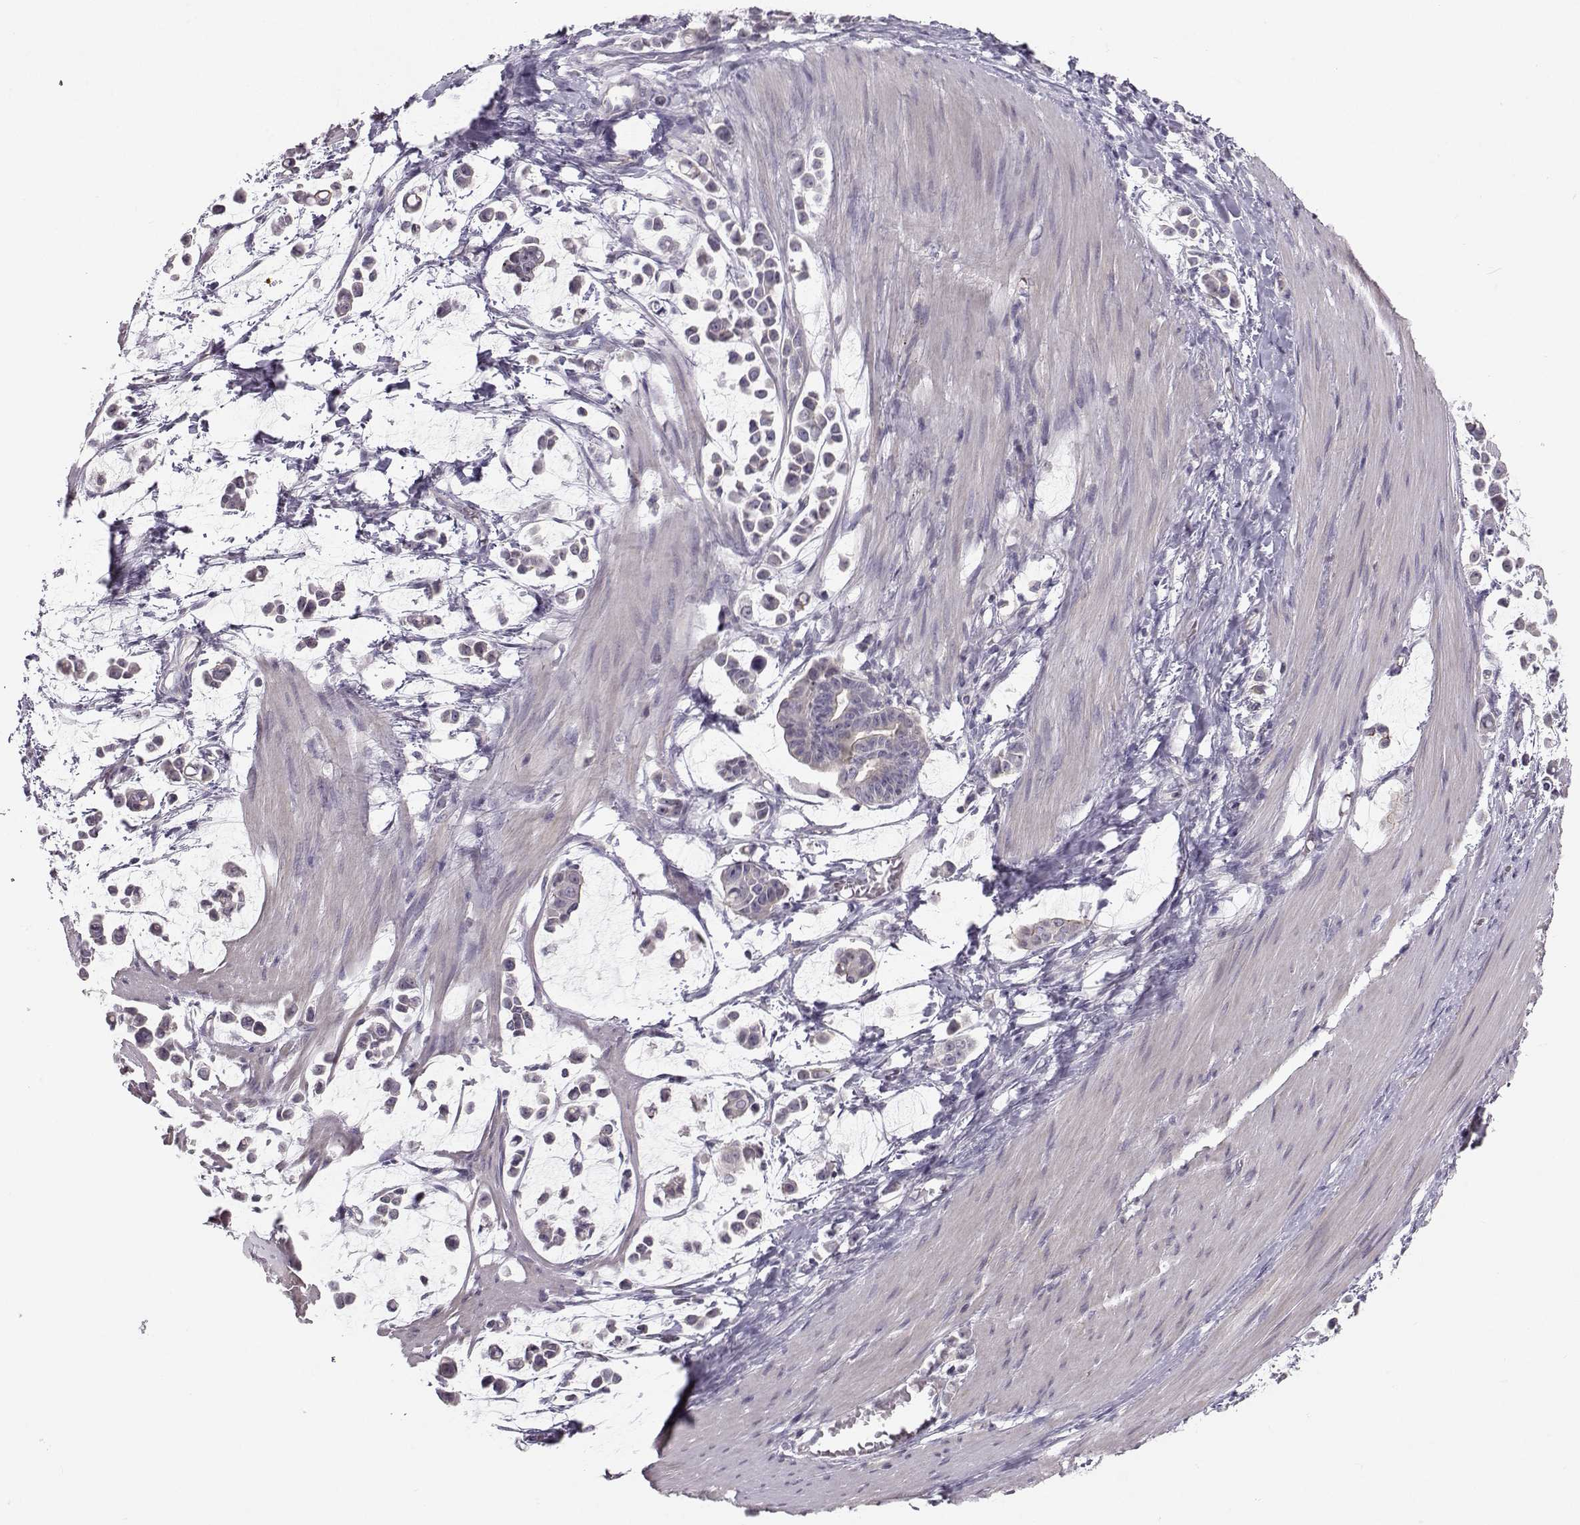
{"staining": {"intensity": "weak", "quantity": "<25%", "location": "cytoplasmic/membranous"}, "tissue": "stomach cancer", "cell_type": "Tumor cells", "image_type": "cancer", "snomed": [{"axis": "morphology", "description": "Adenocarcinoma, NOS"}, {"axis": "topography", "description": "Stomach"}], "caption": "Human stomach adenocarcinoma stained for a protein using immunohistochemistry (IHC) shows no positivity in tumor cells.", "gene": "MAST1", "patient": {"sex": "male", "age": 82}}